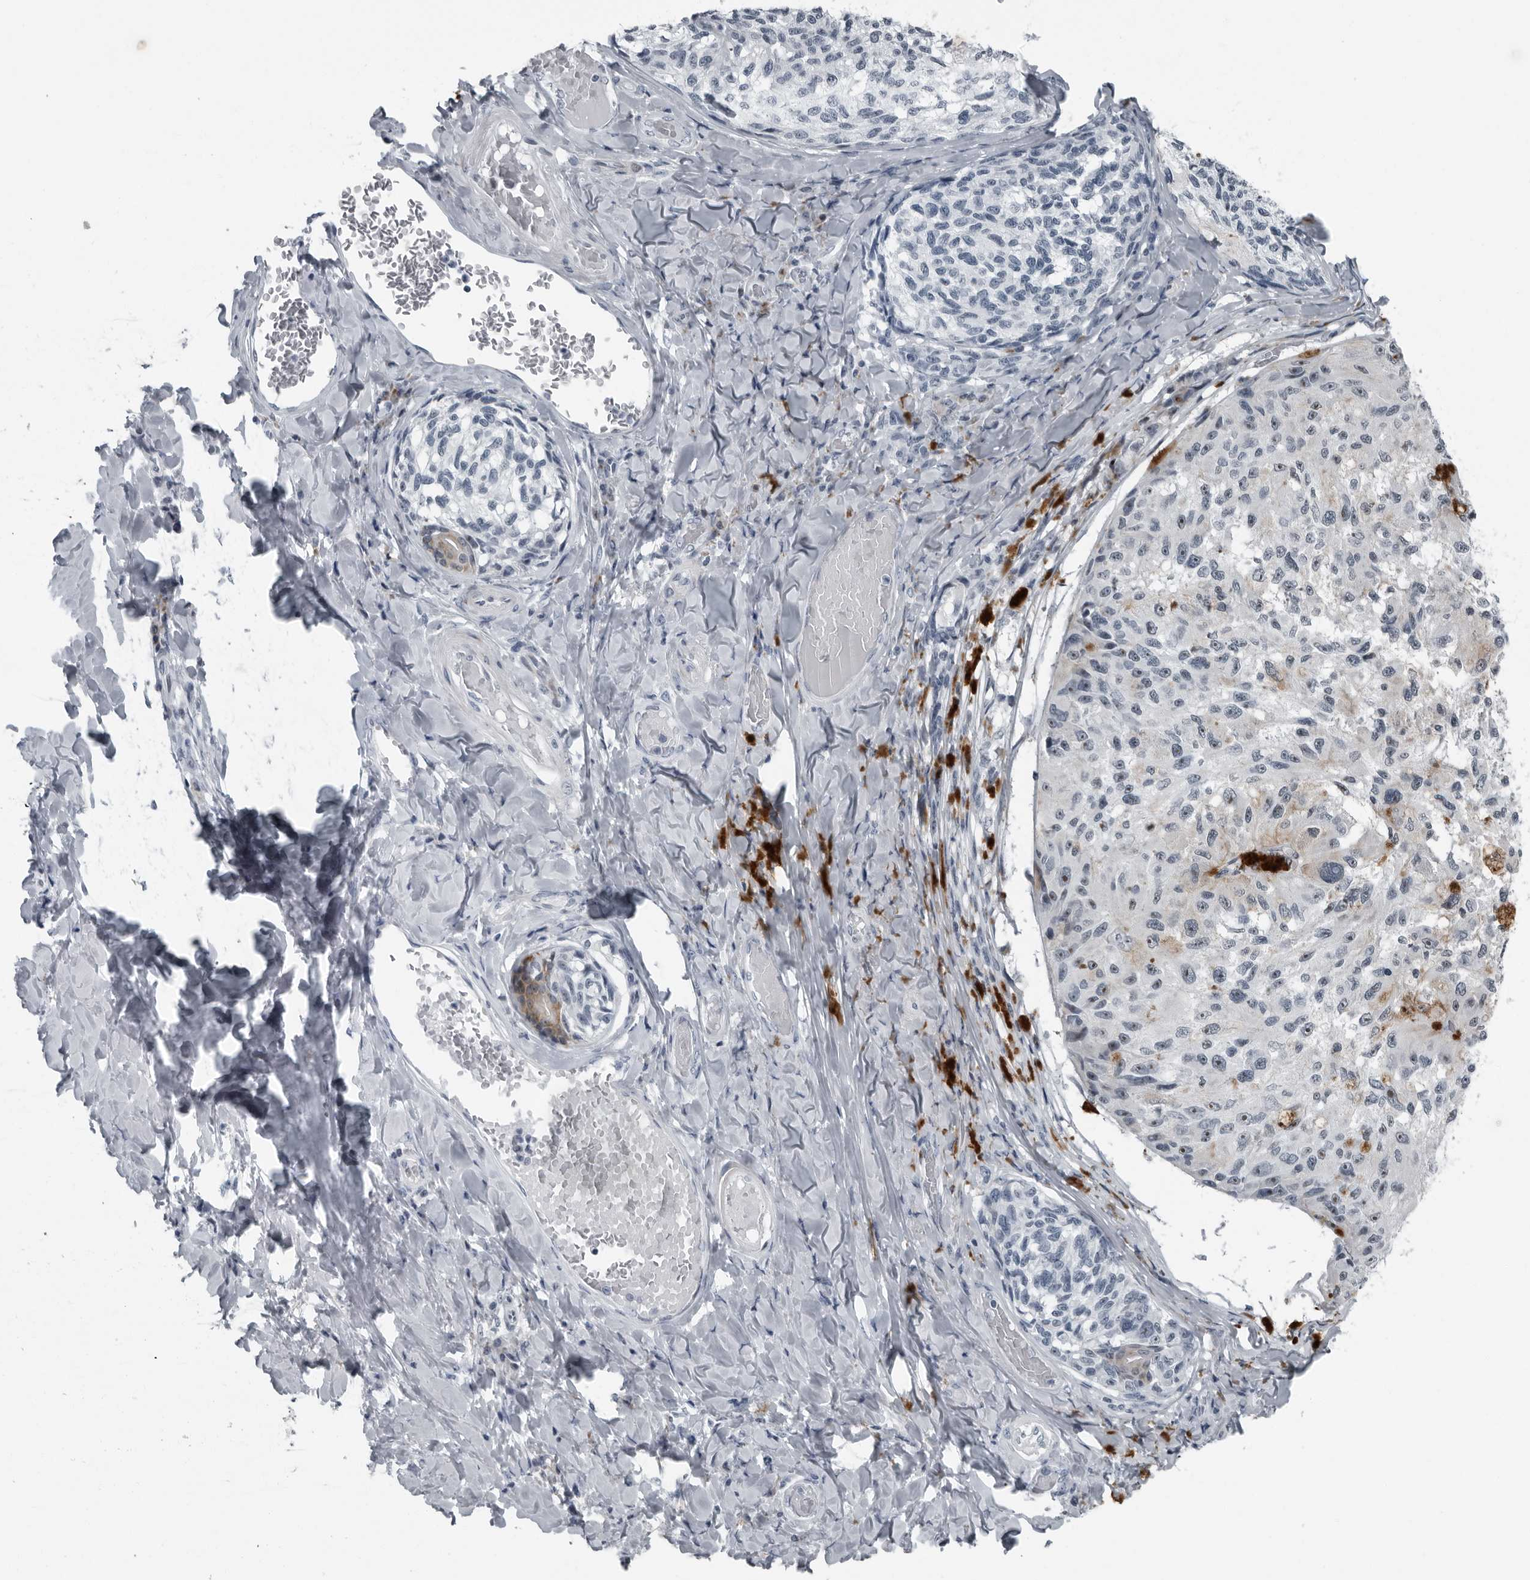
{"staining": {"intensity": "moderate", "quantity": "25%-75%", "location": "nuclear"}, "tissue": "melanoma", "cell_type": "Tumor cells", "image_type": "cancer", "snomed": [{"axis": "morphology", "description": "Malignant melanoma, NOS"}, {"axis": "topography", "description": "Skin"}], "caption": "A brown stain highlights moderate nuclear staining of a protein in malignant melanoma tumor cells.", "gene": "PDCD11", "patient": {"sex": "female", "age": 73}}